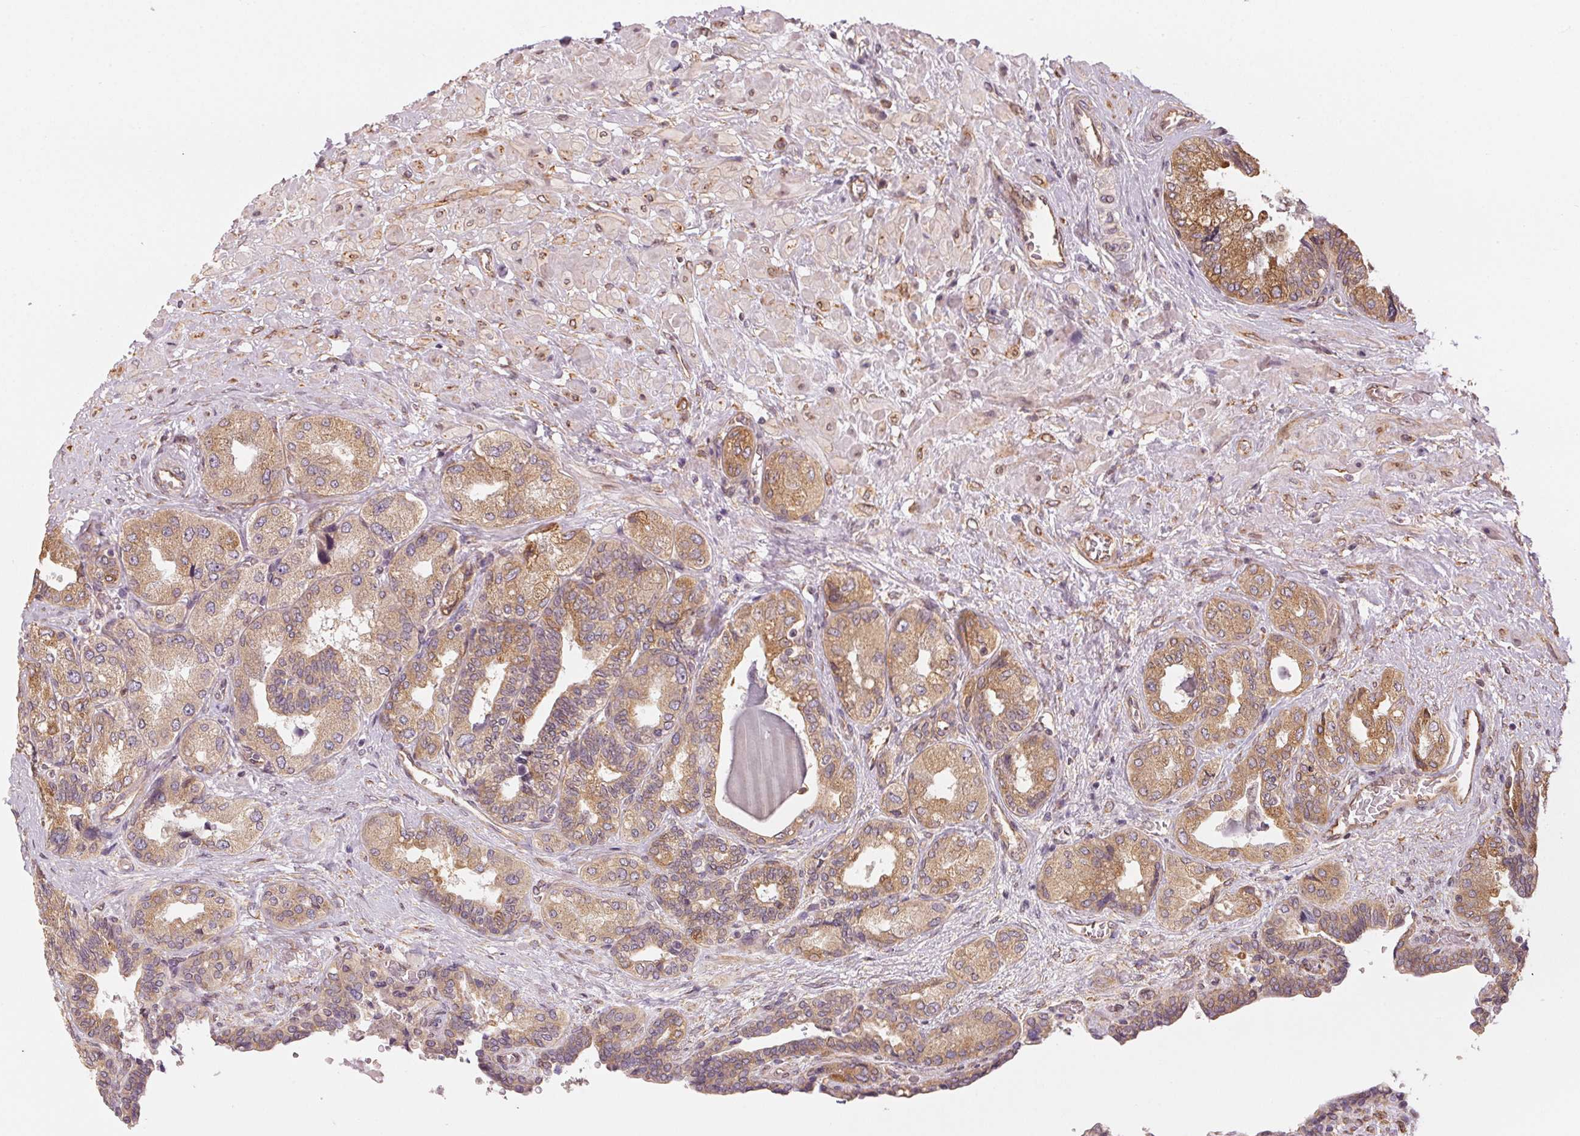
{"staining": {"intensity": "moderate", "quantity": ">75%", "location": "cytoplasmic/membranous"}, "tissue": "seminal vesicle", "cell_type": "Glandular cells", "image_type": "normal", "snomed": [{"axis": "morphology", "description": "Normal tissue, NOS"}, {"axis": "topography", "description": "Seminal veicle"}], "caption": "Immunohistochemistry micrograph of unremarkable seminal vesicle: seminal vesicle stained using IHC shows medium levels of moderate protein expression localized specifically in the cytoplasmic/membranous of glandular cells, appearing as a cytoplasmic/membranous brown color.", "gene": "STRN4", "patient": {"sex": "male", "age": 68}}